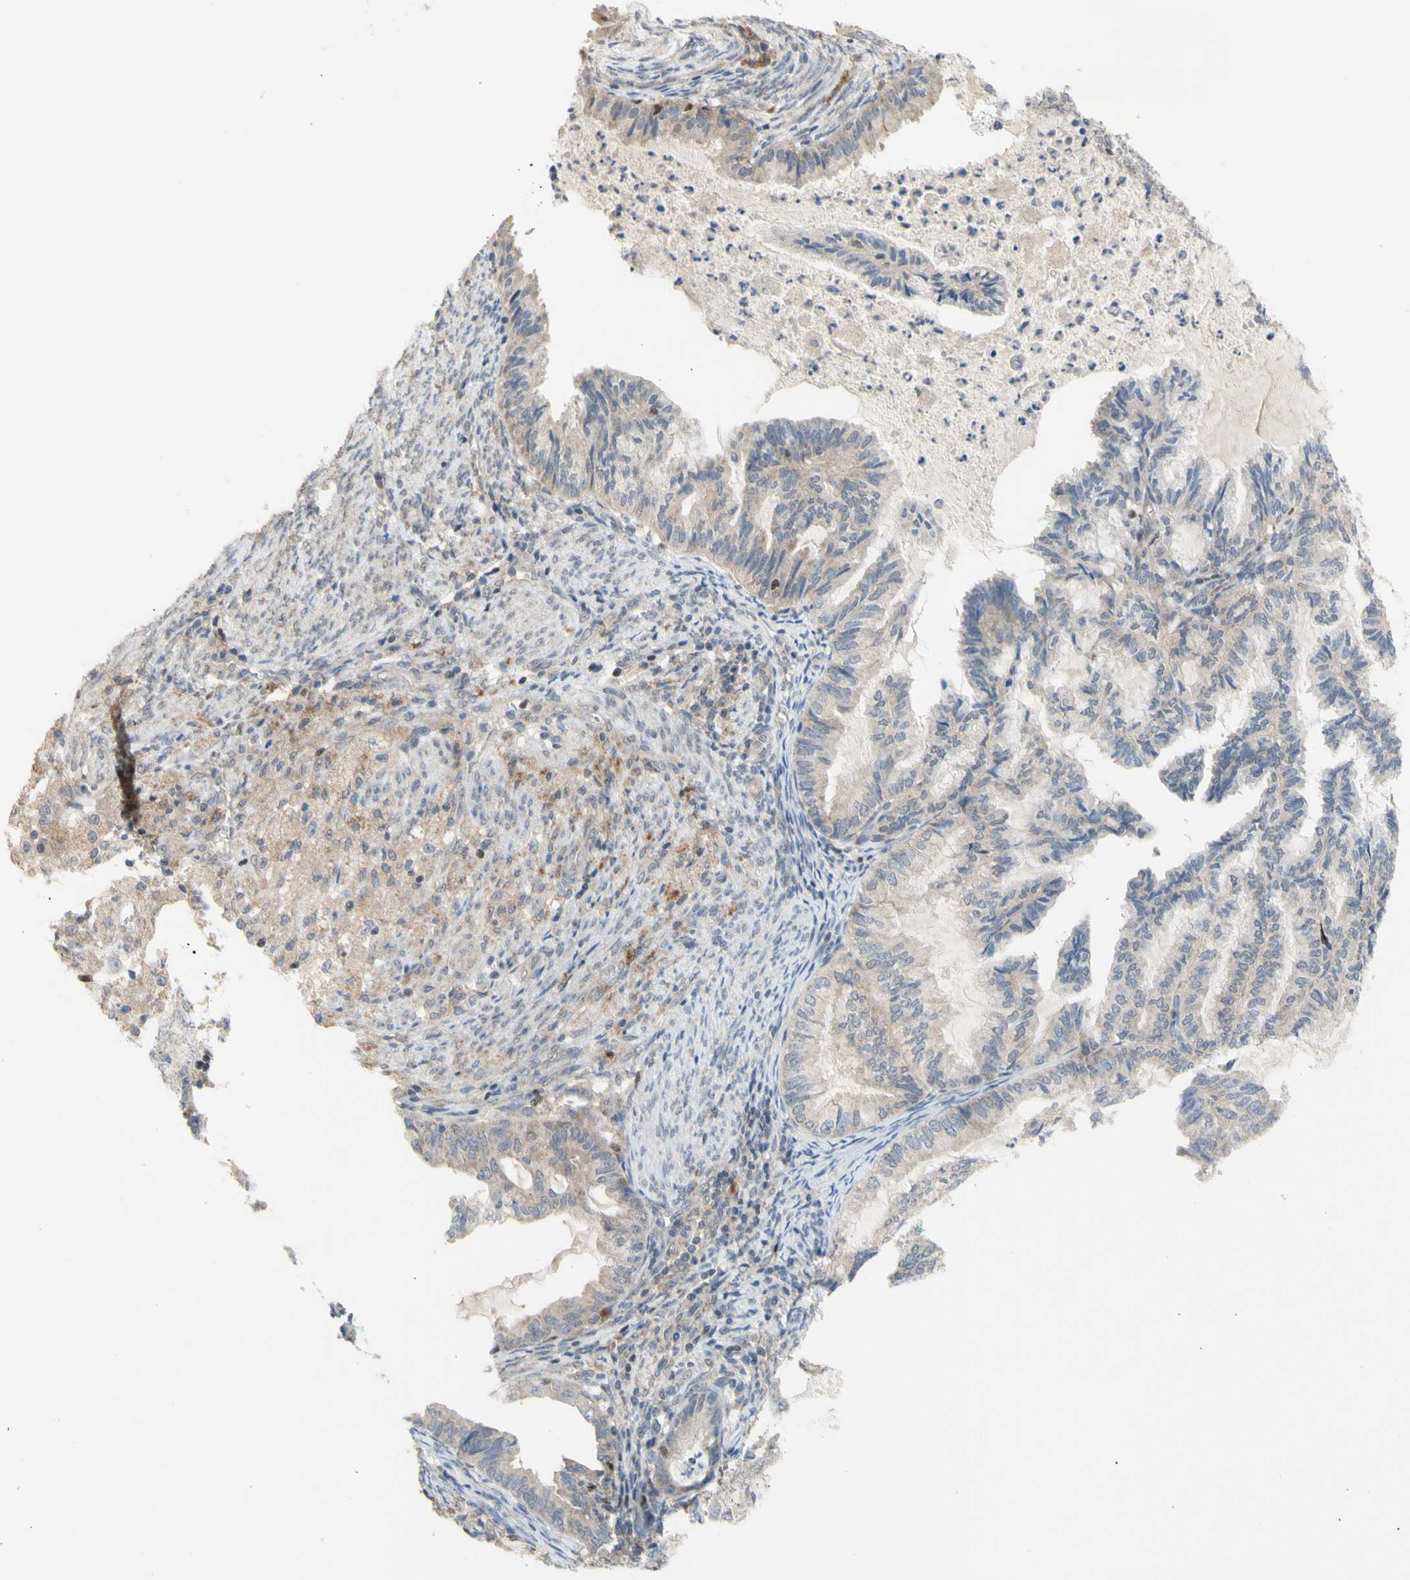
{"staining": {"intensity": "weak", "quantity": ">75%", "location": "cytoplasmic/membranous"}, "tissue": "cervical cancer", "cell_type": "Tumor cells", "image_type": "cancer", "snomed": [{"axis": "morphology", "description": "Normal tissue, NOS"}, {"axis": "morphology", "description": "Adenocarcinoma, NOS"}, {"axis": "topography", "description": "Cervix"}, {"axis": "topography", "description": "Endometrium"}], "caption": "A low amount of weak cytoplasmic/membranous positivity is seen in approximately >75% of tumor cells in cervical cancer (adenocarcinoma) tissue.", "gene": "NLRP1", "patient": {"sex": "female", "age": 86}}